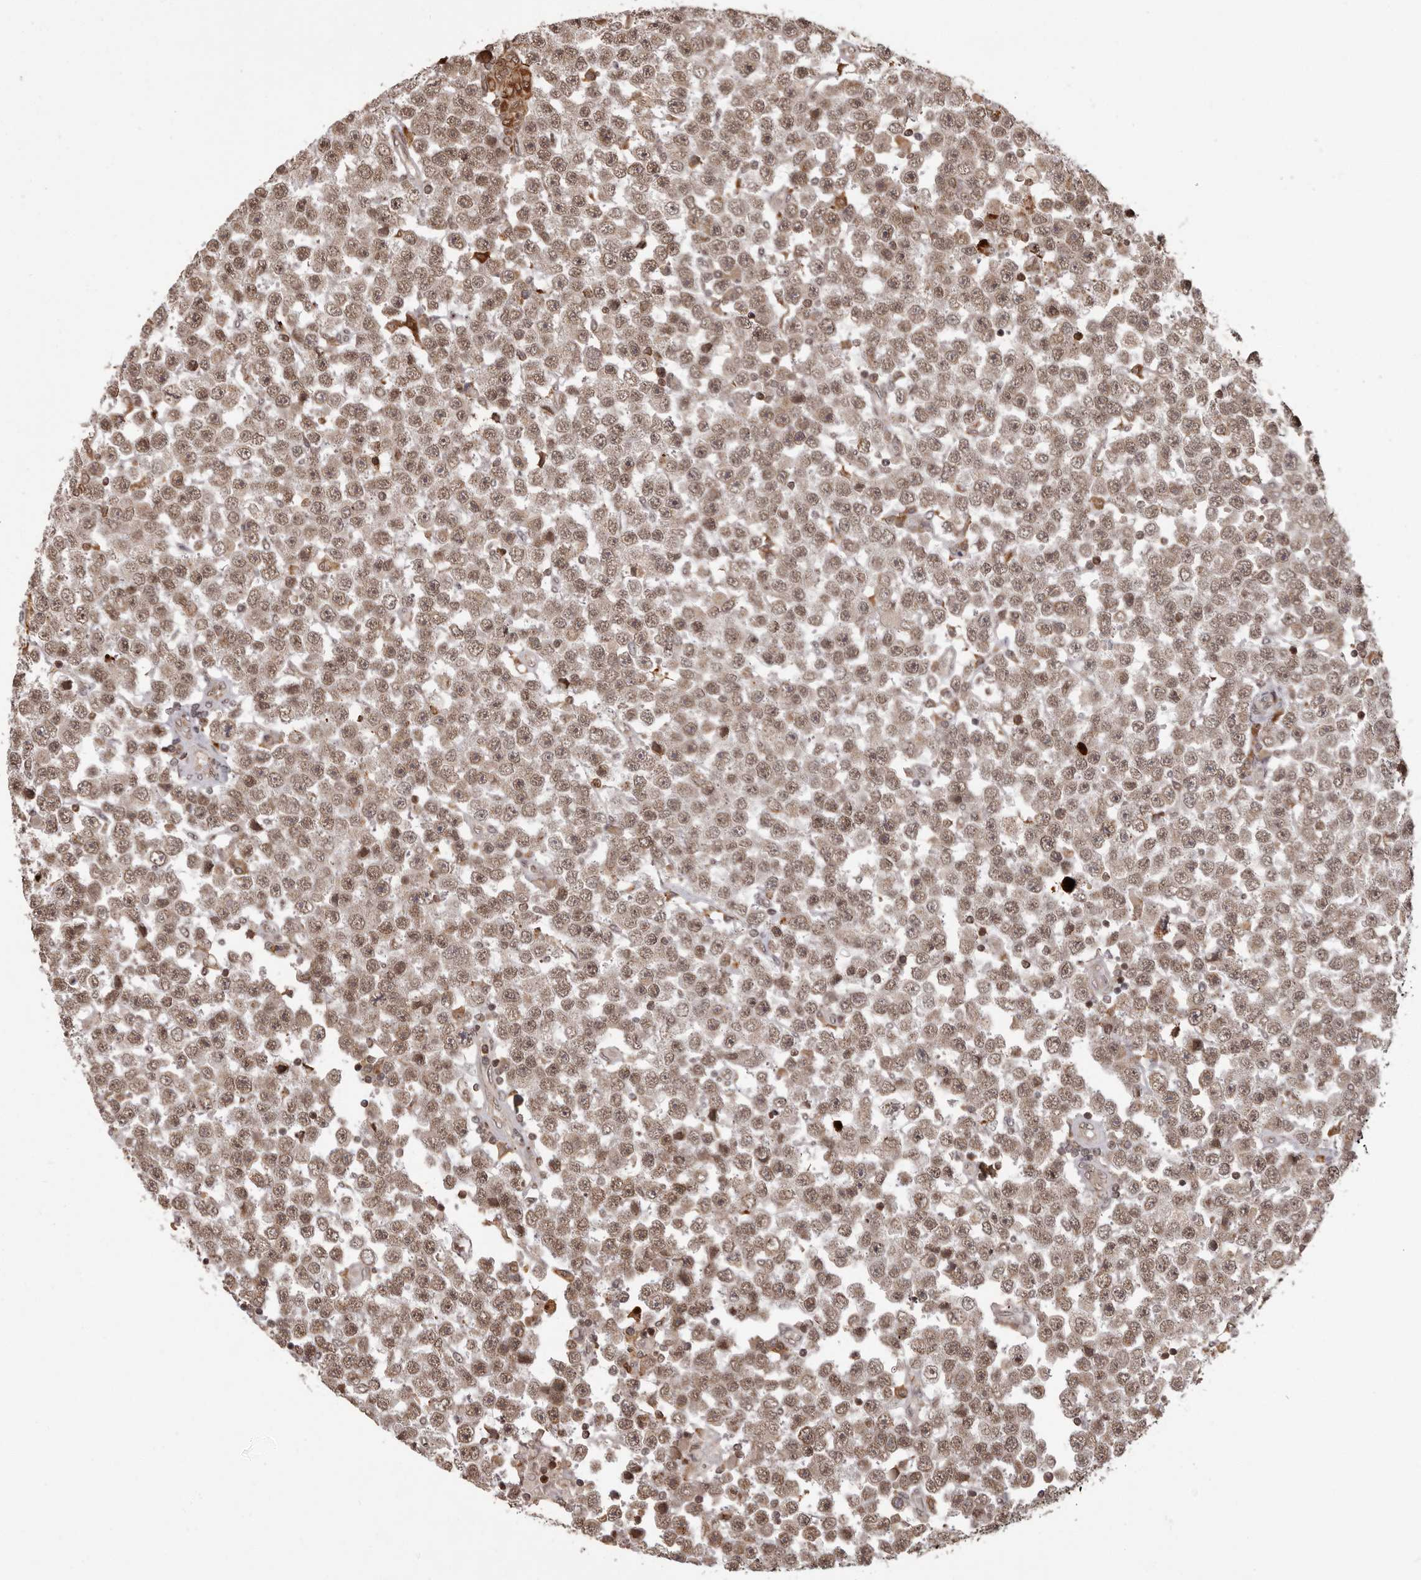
{"staining": {"intensity": "moderate", "quantity": ">75%", "location": "nuclear"}, "tissue": "testis cancer", "cell_type": "Tumor cells", "image_type": "cancer", "snomed": [{"axis": "morphology", "description": "Seminoma, NOS"}, {"axis": "topography", "description": "Testis"}], "caption": "Testis seminoma stained for a protein exhibits moderate nuclear positivity in tumor cells.", "gene": "IL32", "patient": {"sex": "male", "age": 28}}